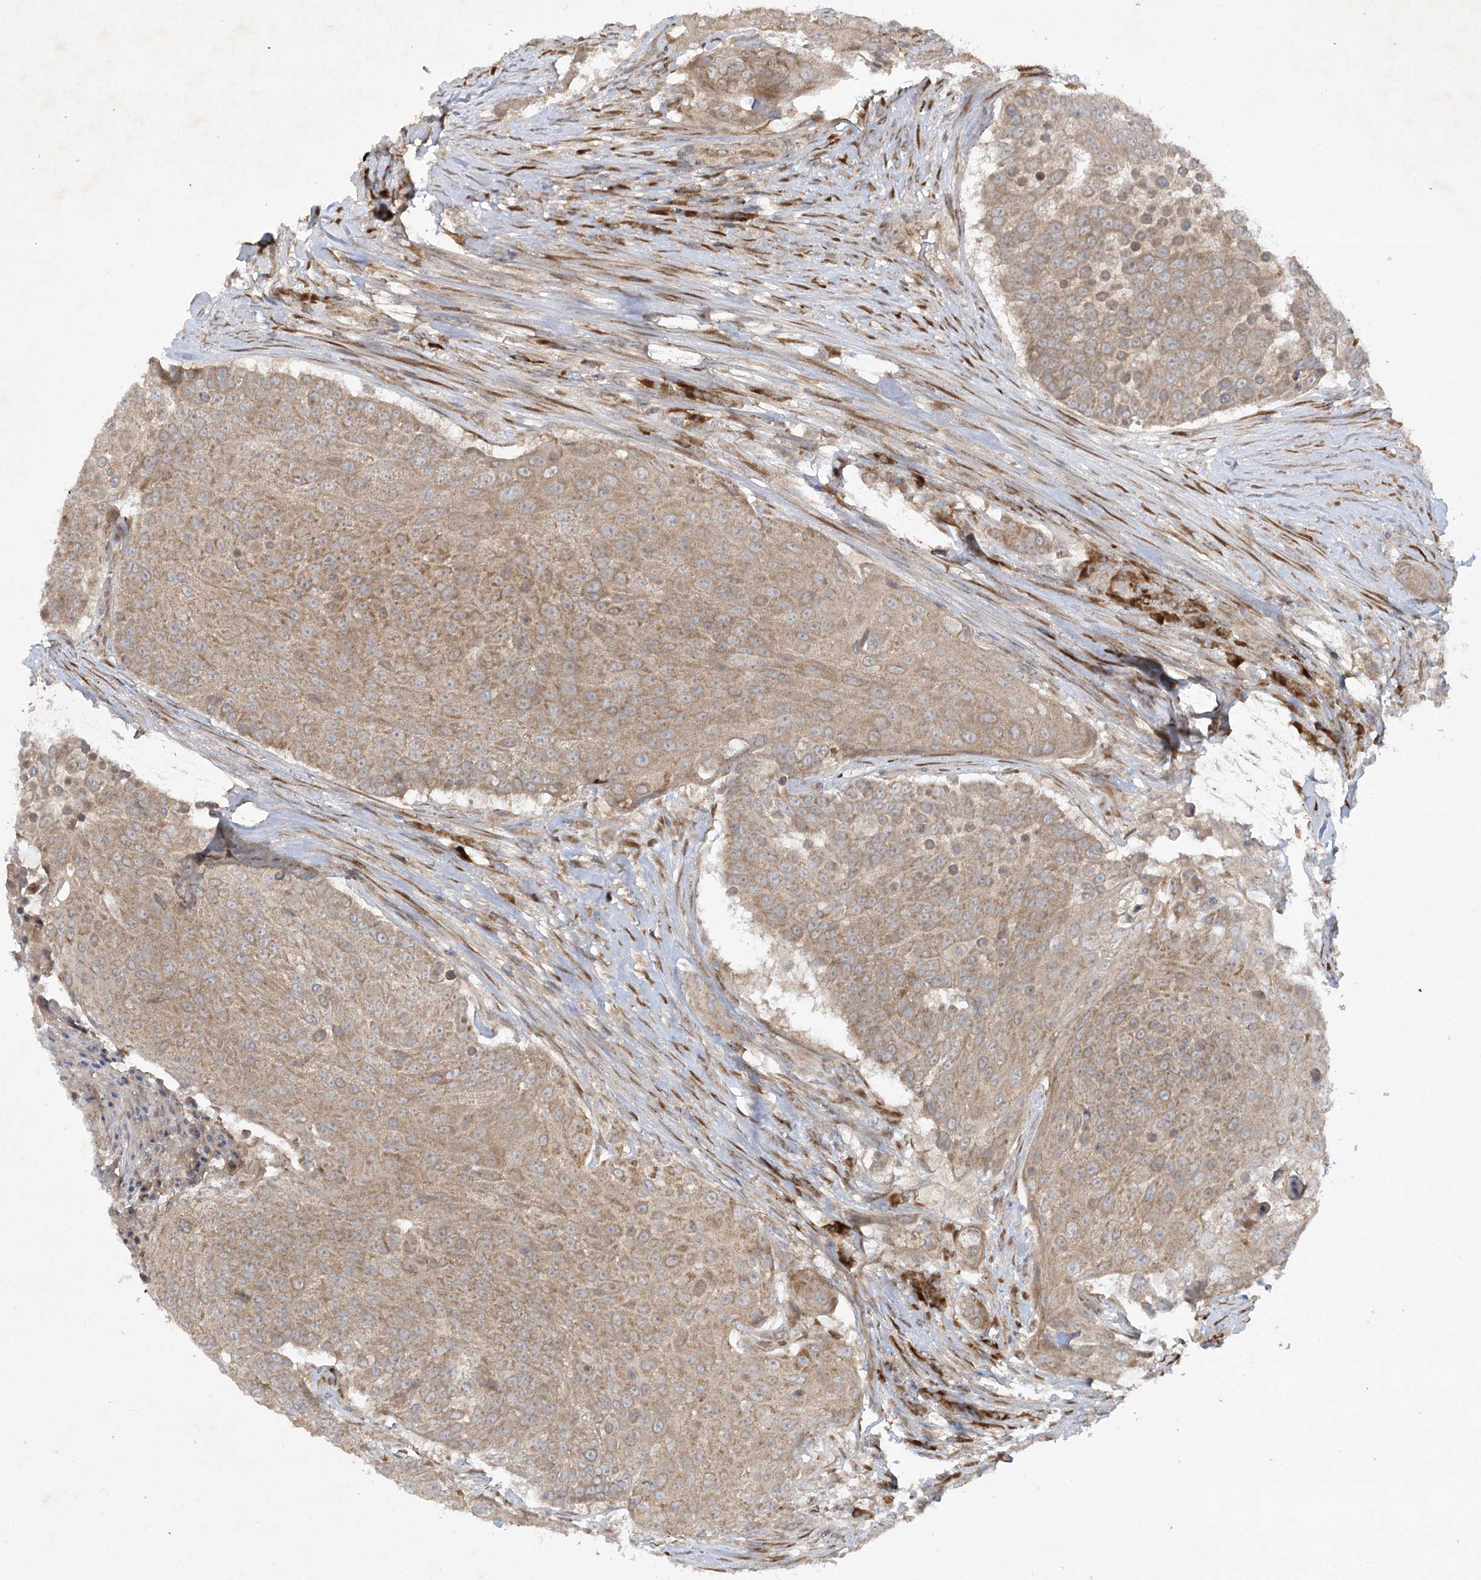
{"staining": {"intensity": "moderate", "quantity": ">75%", "location": "cytoplasmic/membranous"}, "tissue": "urothelial cancer", "cell_type": "Tumor cells", "image_type": "cancer", "snomed": [{"axis": "morphology", "description": "Urothelial carcinoma, High grade"}, {"axis": "topography", "description": "Urinary bladder"}], "caption": "This histopathology image exhibits IHC staining of human high-grade urothelial carcinoma, with medium moderate cytoplasmic/membranous staining in about >75% of tumor cells.", "gene": "TRAF3IP1", "patient": {"sex": "female", "age": 63}}